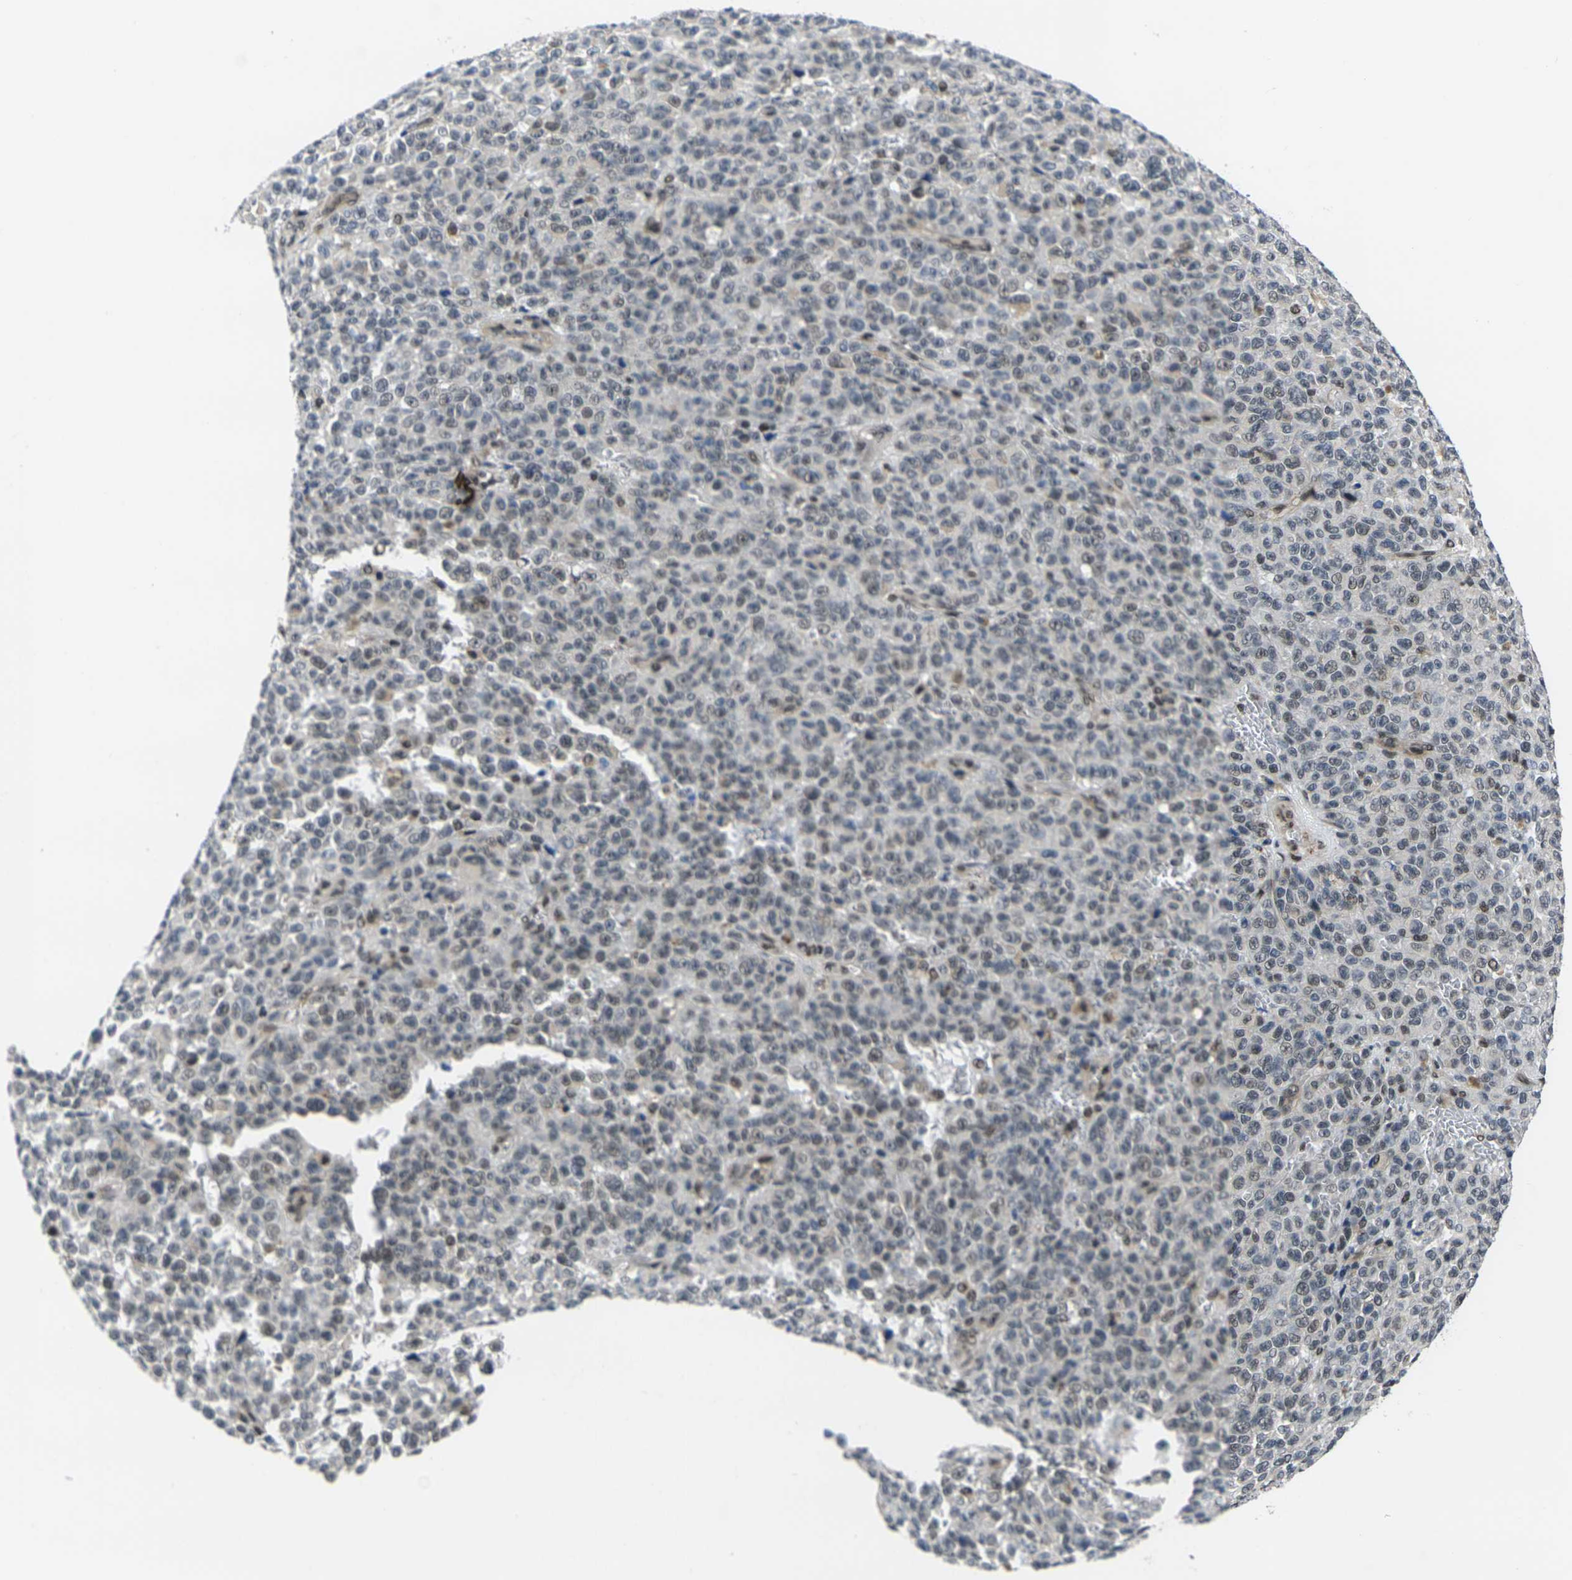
{"staining": {"intensity": "moderate", "quantity": "<25%", "location": "nuclear"}, "tissue": "melanoma", "cell_type": "Tumor cells", "image_type": "cancer", "snomed": [{"axis": "morphology", "description": "Malignant melanoma, NOS"}, {"axis": "topography", "description": "Skin"}], "caption": "Melanoma stained with a brown dye displays moderate nuclear positive expression in about <25% of tumor cells.", "gene": "RBM7", "patient": {"sex": "female", "age": 82}}